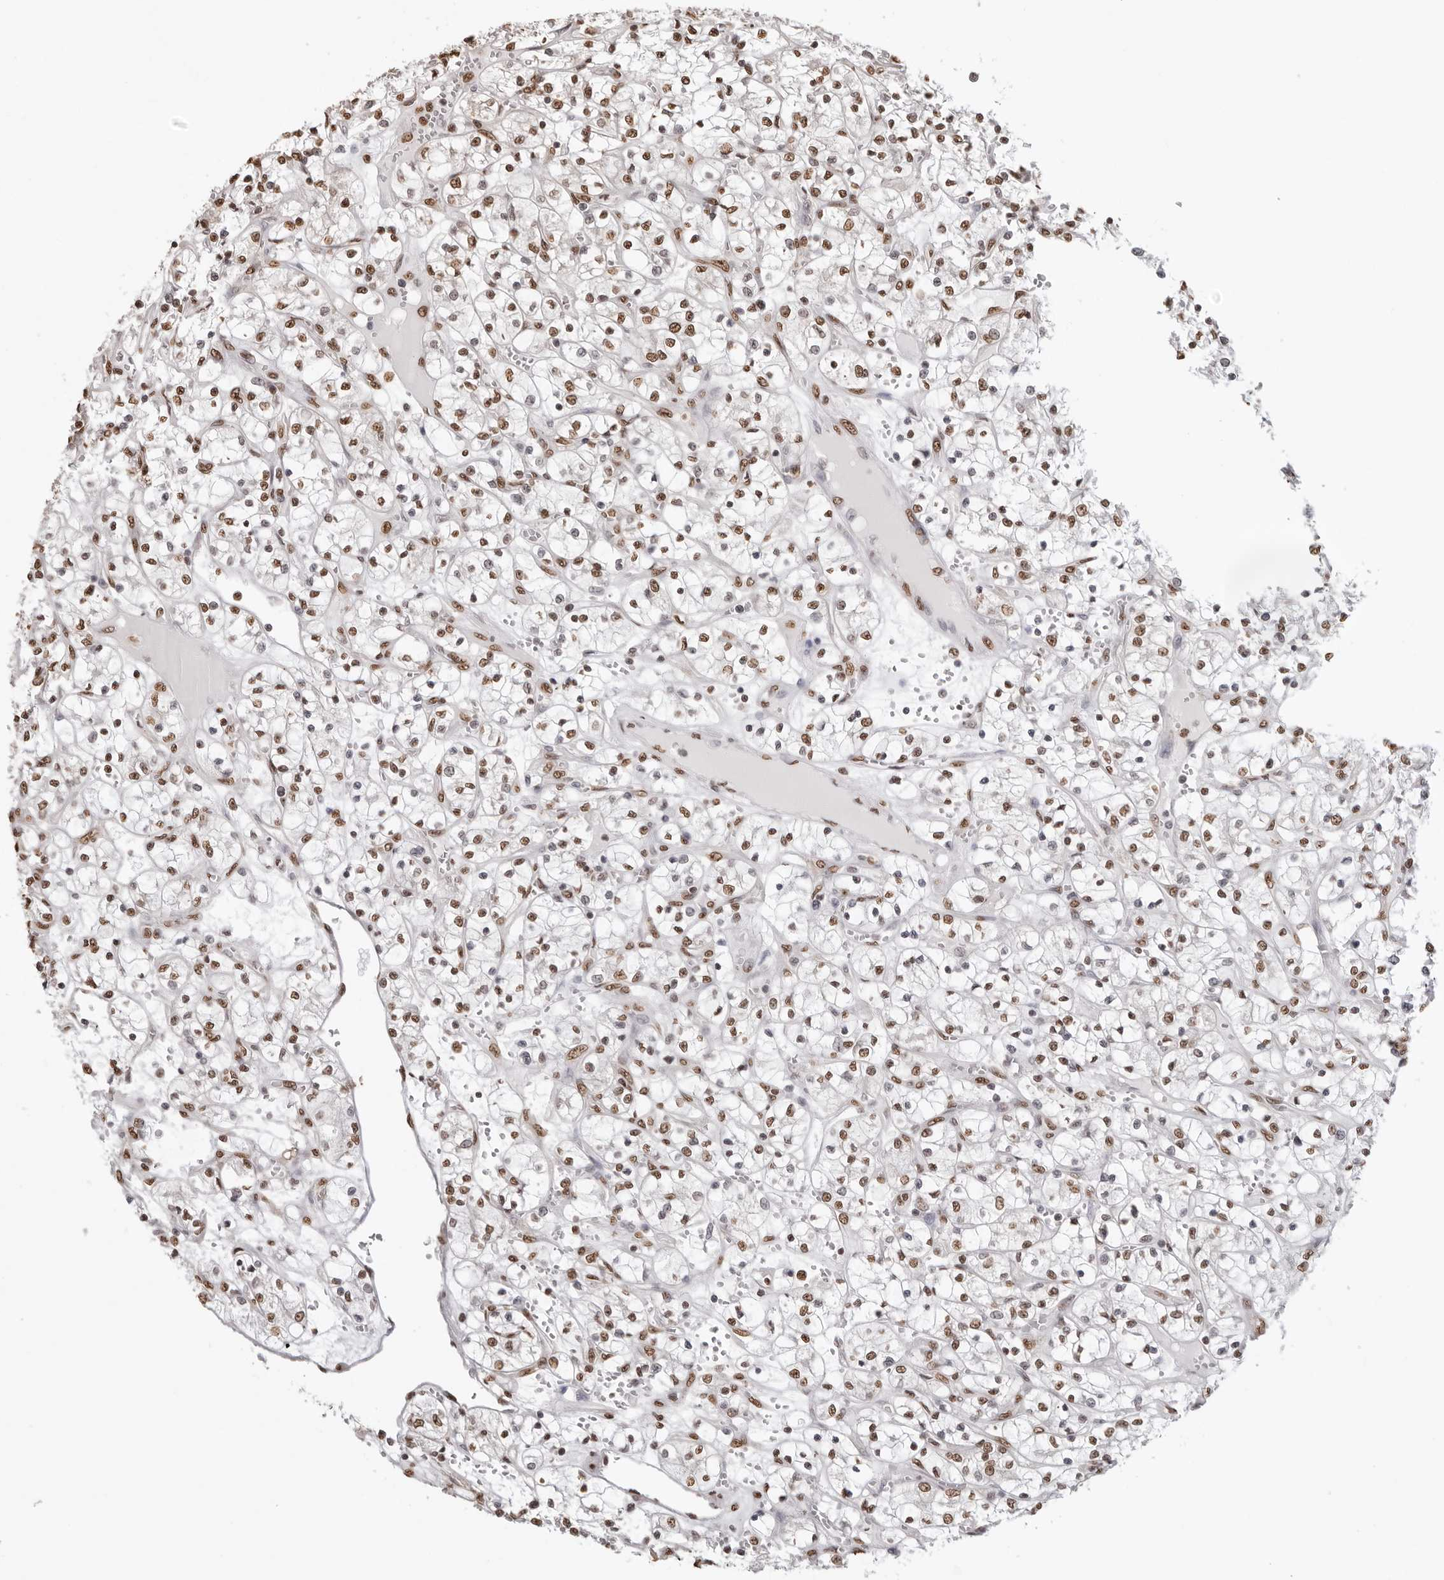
{"staining": {"intensity": "moderate", "quantity": ">75%", "location": "nuclear"}, "tissue": "renal cancer", "cell_type": "Tumor cells", "image_type": "cancer", "snomed": [{"axis": "morphology", "description": "Adenocarcinoma, NOS"}, {"axis": "topography", "description": "Kidney"}], "caption": "Renal adenocarcinoma stained with a brown dye reveals moderate nuclear positive expression in approximately >75% of tumor cells.", "gene": "OLIG3", "patient": {"sex": "female", "age": 69}}